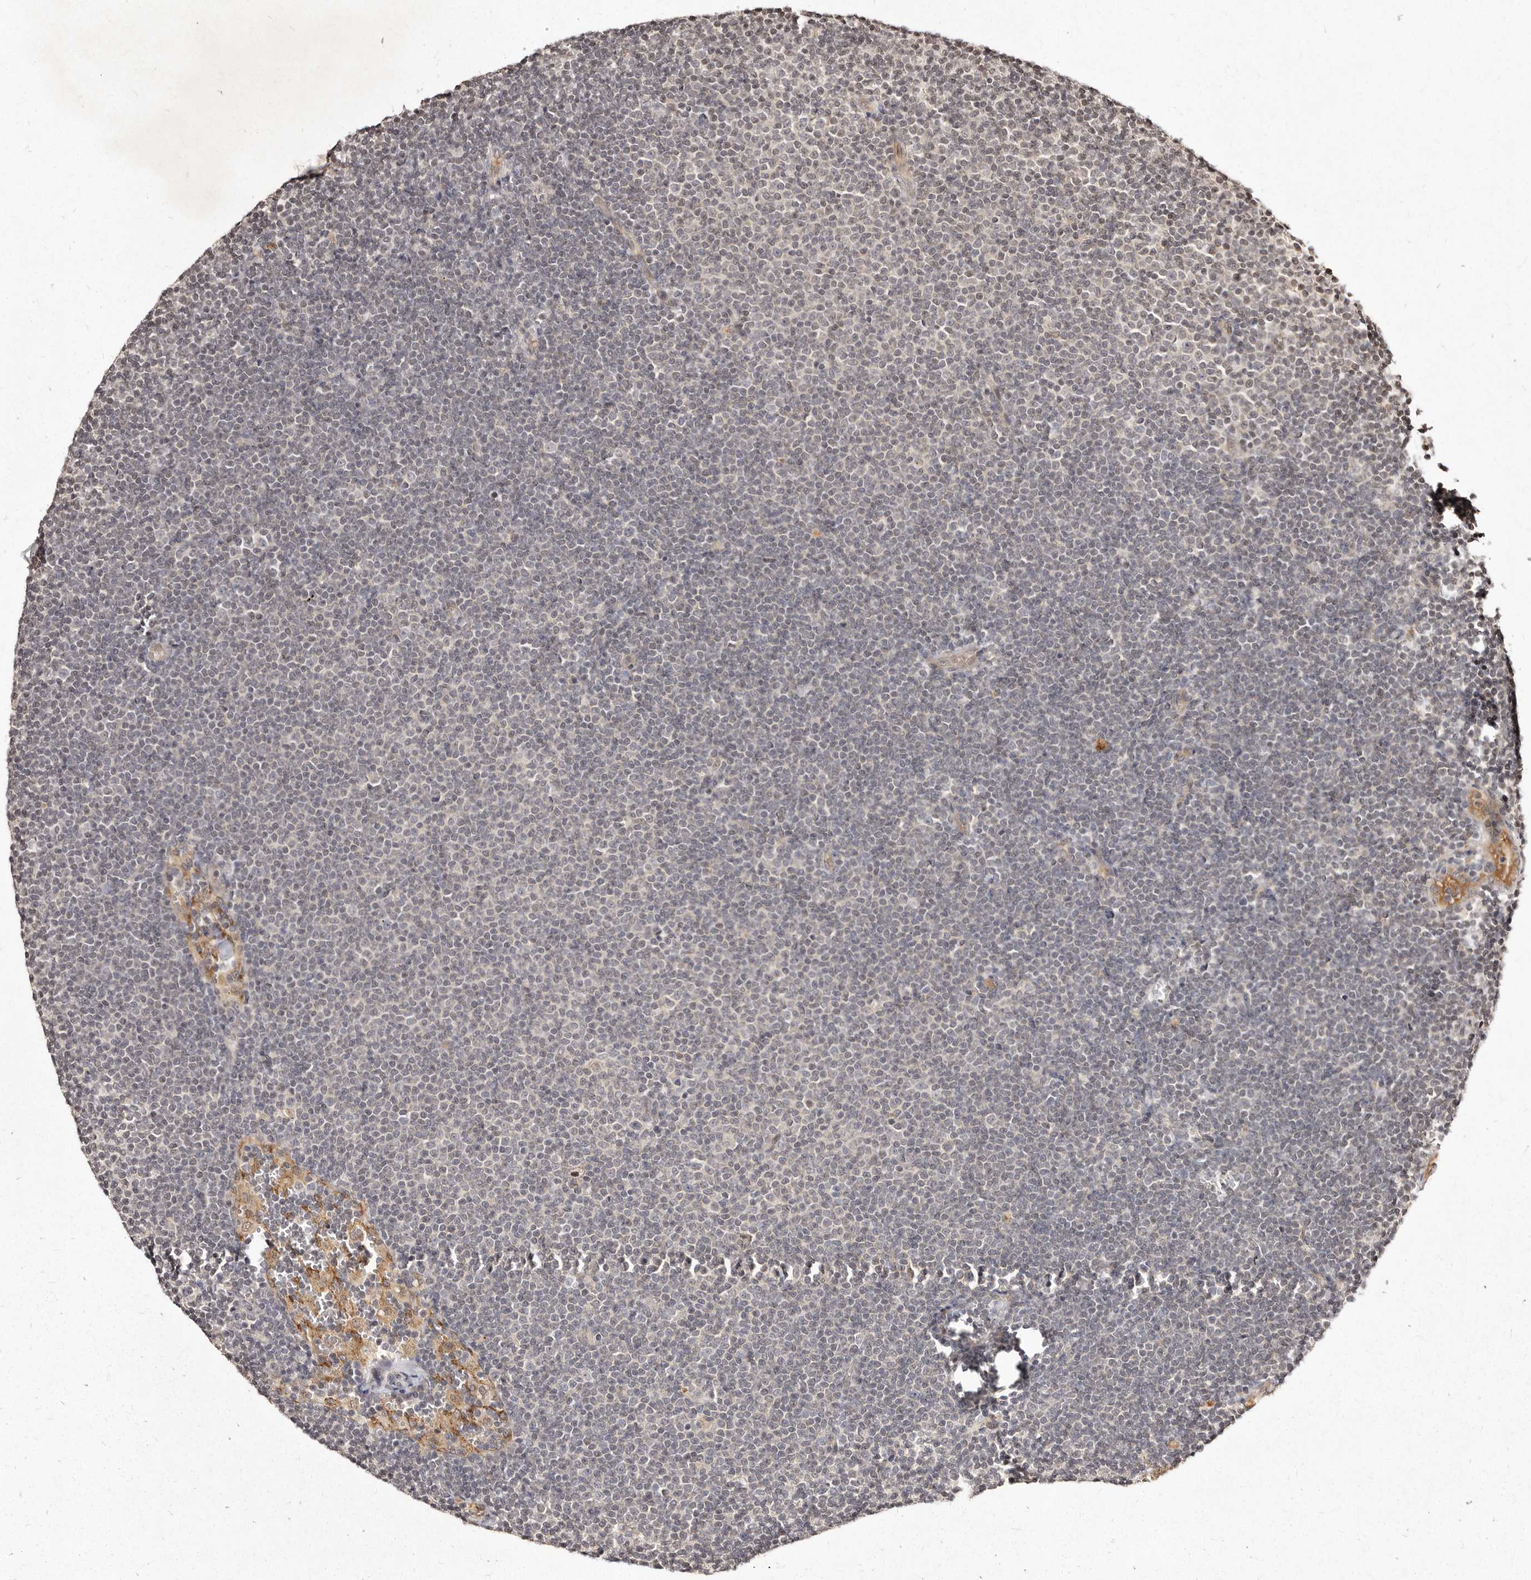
{"staining": {"intensity": "negative", "quantity": "none", "location": "none"}, "tissue": "lymphoma", "cell_type": "Tumor cells", "image_type": "cancer", "snomed": [{"axis": "morphology", "description": "Malignant lymphoma, non-Hodgkin's type, Low grade"}, {"axis": "topography", "description": "Lymph node"}], "caption": "Tumor cells are negative for brown protein staining in low-grade malignant lymphoma, non-Hodgkin's type. (Immunohistochemistry, brightfield microscopy, high magnification).", "gene": "LCORL", "patient": {"sex": "female", "age": 53}}